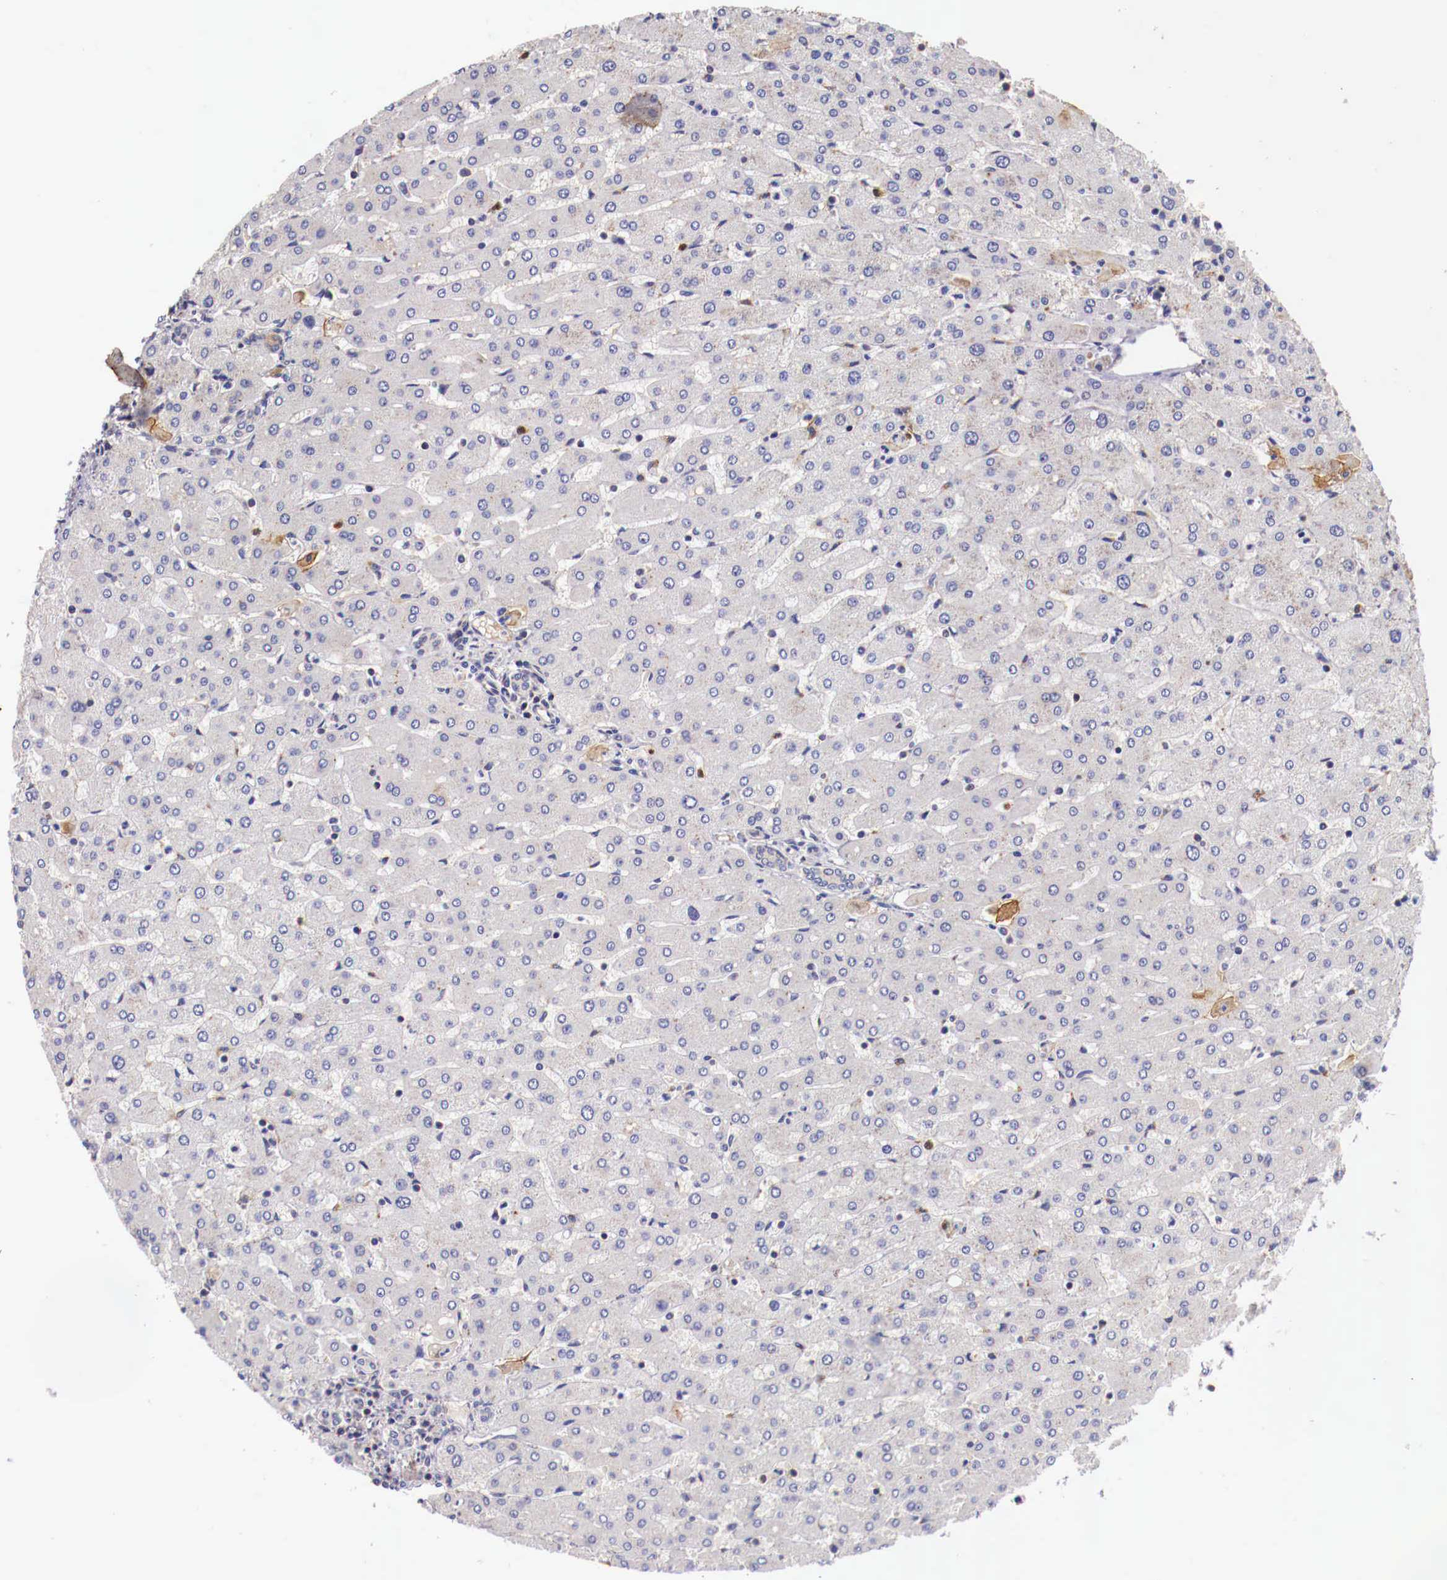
{"staining": {"intensity": "negative", "quantity": "none", "location": "none"}, "tissue": "liver", "cell_type": "Cholangiocytes", "image_type": "normal", "snomed": [{"axis": "morphology", "description": "Normal tissue, NOS"}, {"axis": "topography", "description": "Liver"}], "caption": "Immunohistochemistry (IHC) histopathology image of unremarkable liver: liver stained with DAB (3,3'-diaminobenzidine) demonstrates no significant protein expression in cholangiocytes. (Stains: DAB IHC with hematoxylin counter stain, Microscopy: brightfield microscopy at high magnification).", "gene": "PITPNA", "patient": {"sex": "female", "age": 30}}